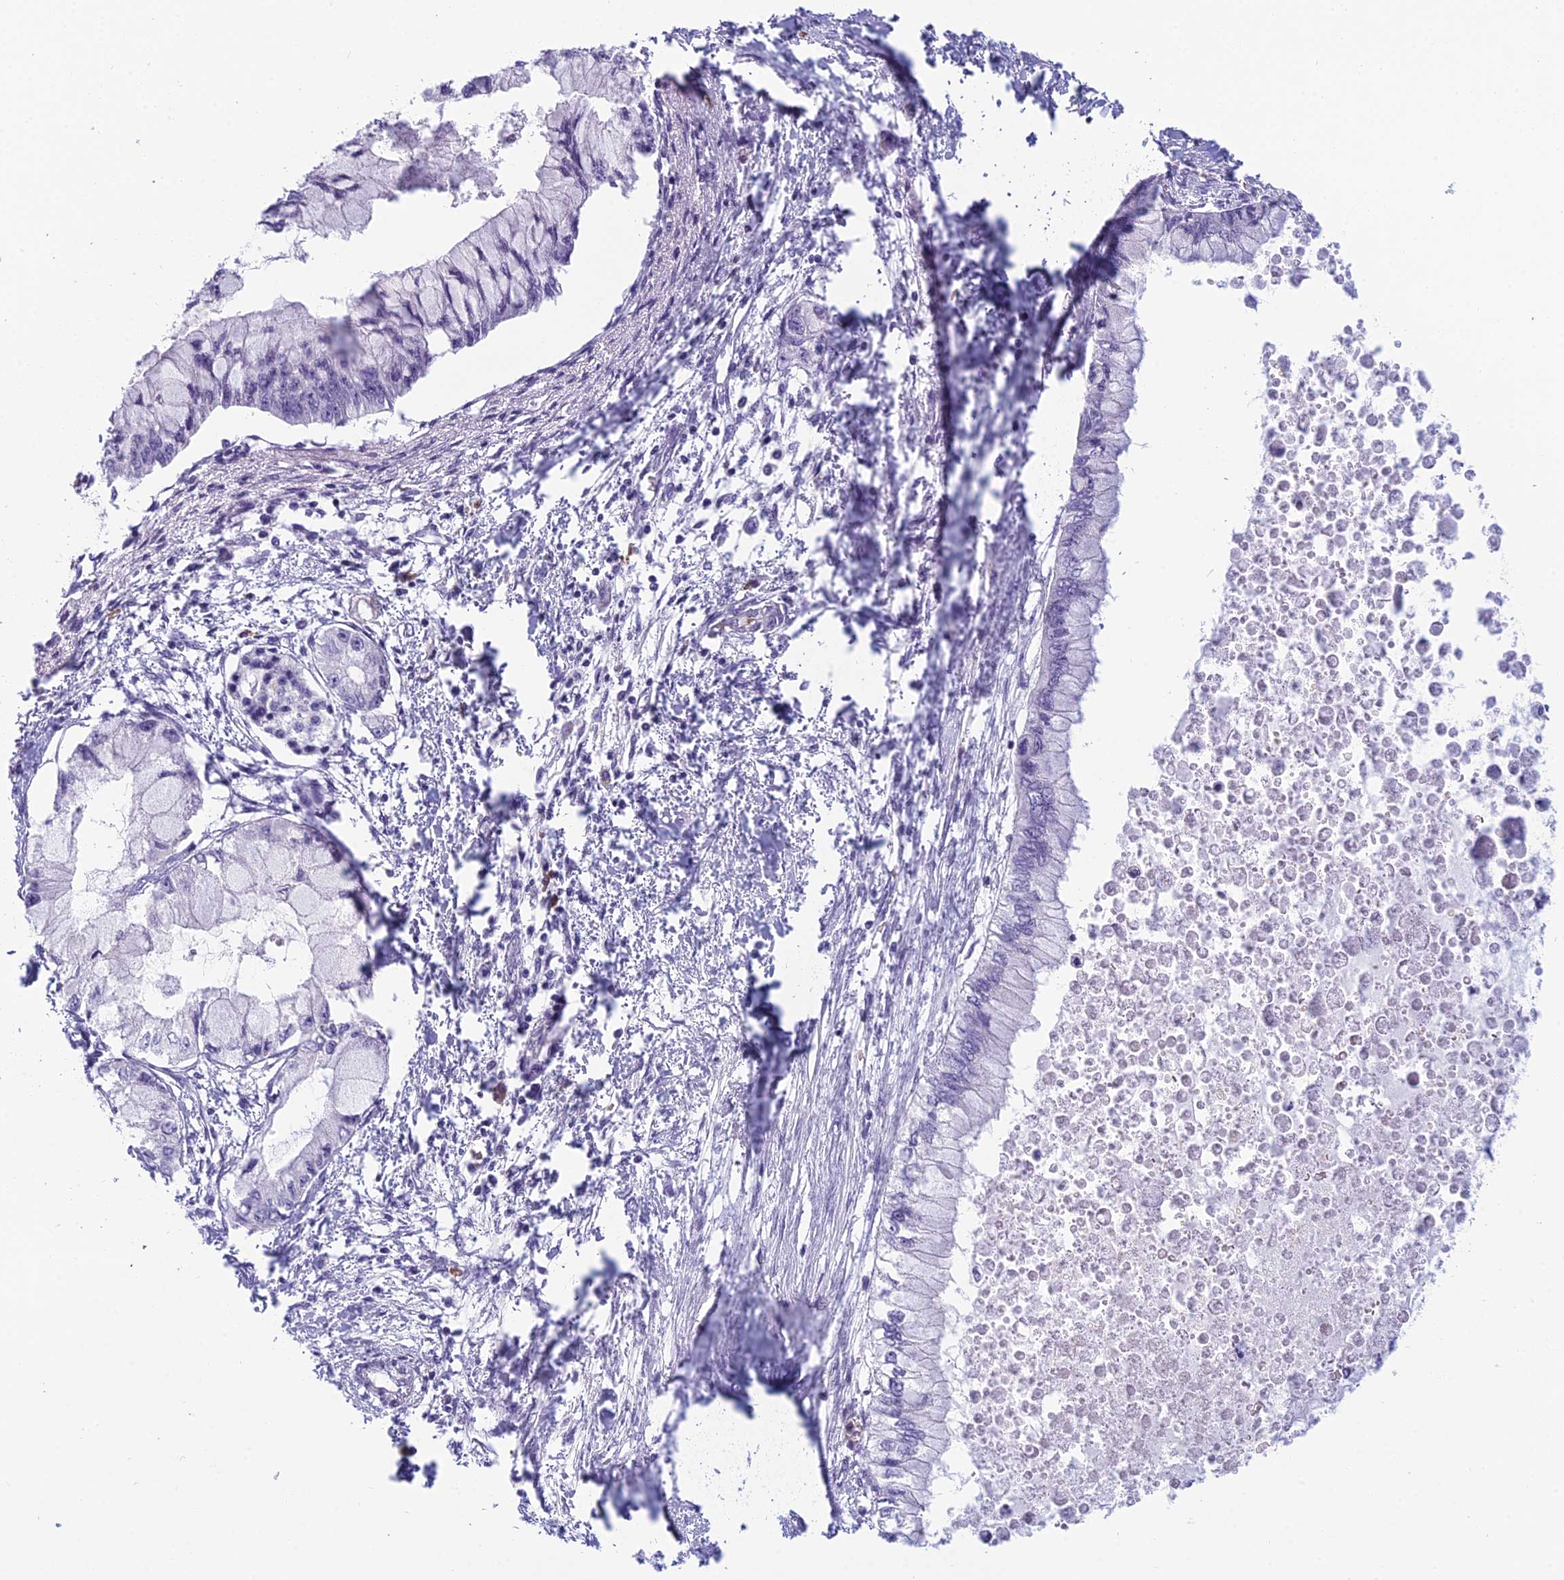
{"staining": {"intensity": "negative", "quantity": "none", "location": "none"}, "tissue": "pancreatic cancer", "cell_type": "Tumor cells", "image_type": "cancer", "snomed": [{"axis": "morphology", "description": "Adenocarcinoma, NOS"}, {"axis": "topography", "description": "Pancreas"}], "caption": "There is no significant expression in tumor cells of adenocarcinoma (pancreatic).", "gene": "NOC2L", "patient": {"sex": "male", "age": 48}}